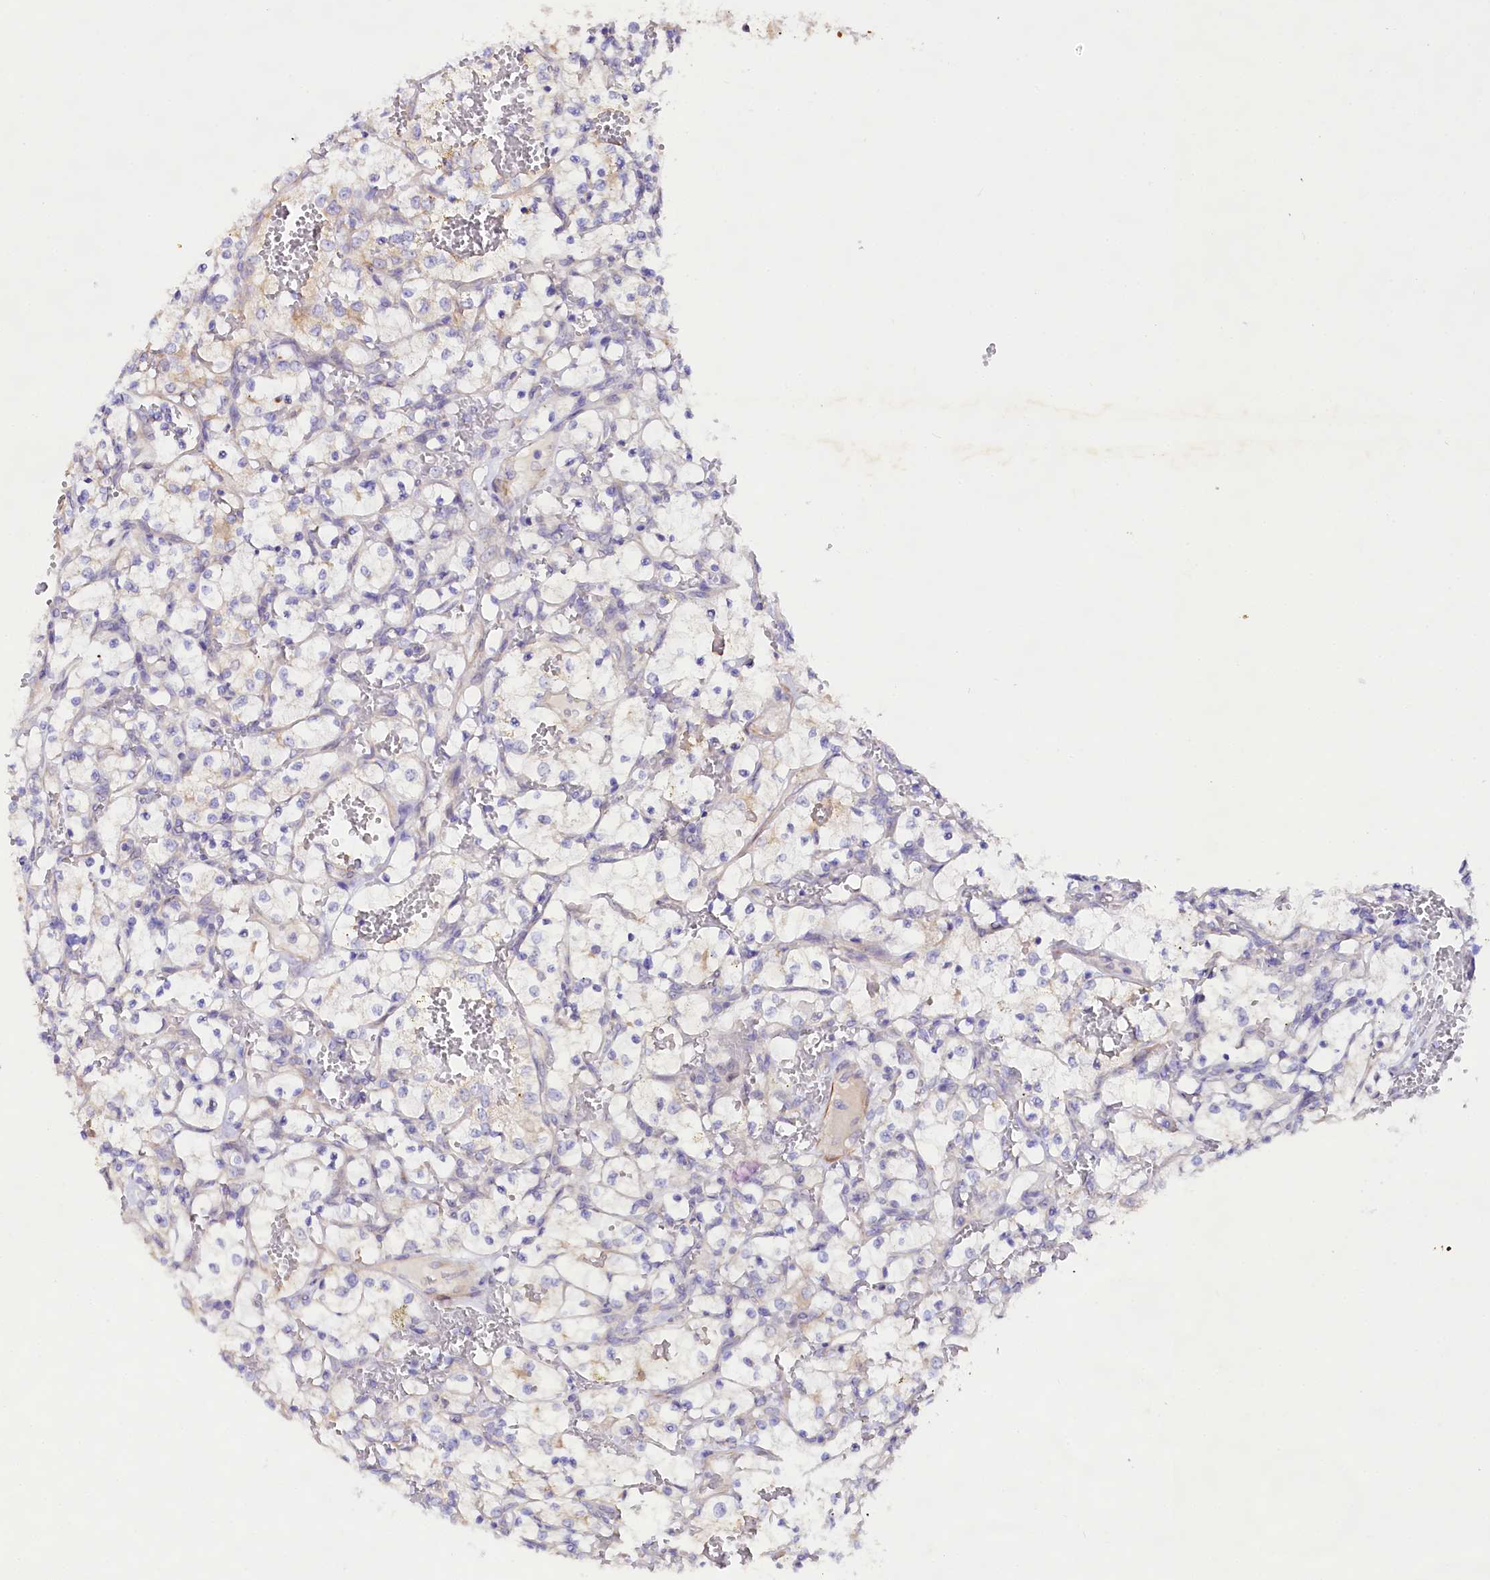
{"staining": {"intensity": "moderate", "quantity": "<25%", "location": "cytoplasmic/membranous"}, "tissue": "renal cancer", "cell_type": "Tumor cells", "image_type": "cancer", "snomed": [{"axis": "morphology", "description": "Adenocarcinoma, NOS"}, {"axis": "topography", "description": "Kidney"}], "caption": "DAB (3,3'-diaminobenzidine) immunohistochemical staining of human adenocarcinoma (renal) displays moderate cytoplasmic/membranous protein staining in approximately <25% of tumor cells.", "gene": "VPS11", "patient": {"sex": "female", "age": 69}}